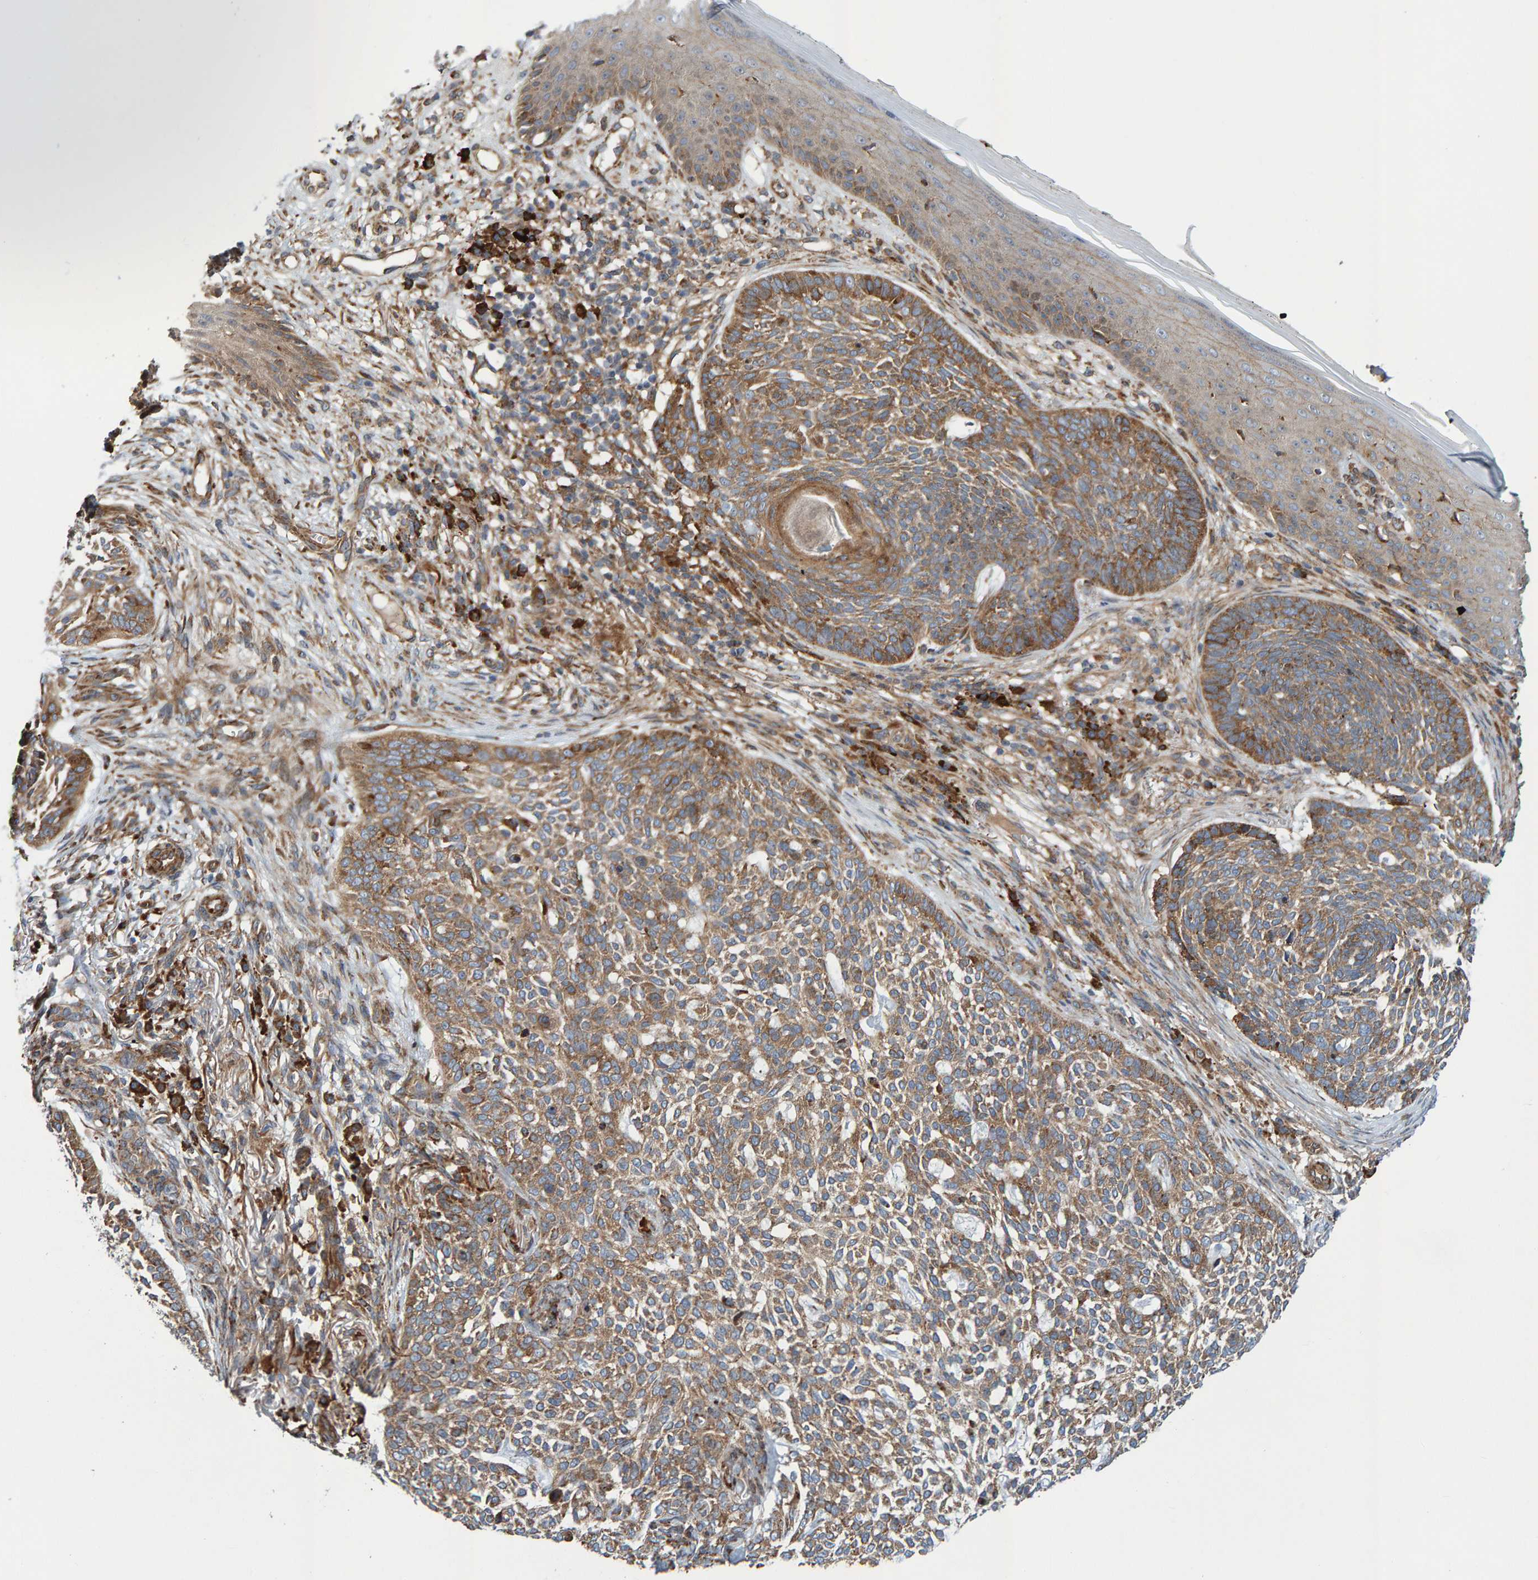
{"staining": {"intensity": "moderate", "quantity": ">75%", "location": "cytoplasmic/membranous"}, "tissue": "skin cancer", "cell_type": "Tumor cells", "image_type": "cancer", "snomed": [{"axis": "morphology", "description": "Basal cell carcinoma"}, {"axis": "topography", "description": "Skin"}], "caption": "Skin cancer stained for a protein demonstrates moderate cytoplasmic/membranous positivity in tumor cells.", "gene": "KIAA0753", "patient": {"sex": "female", "age": 64}}